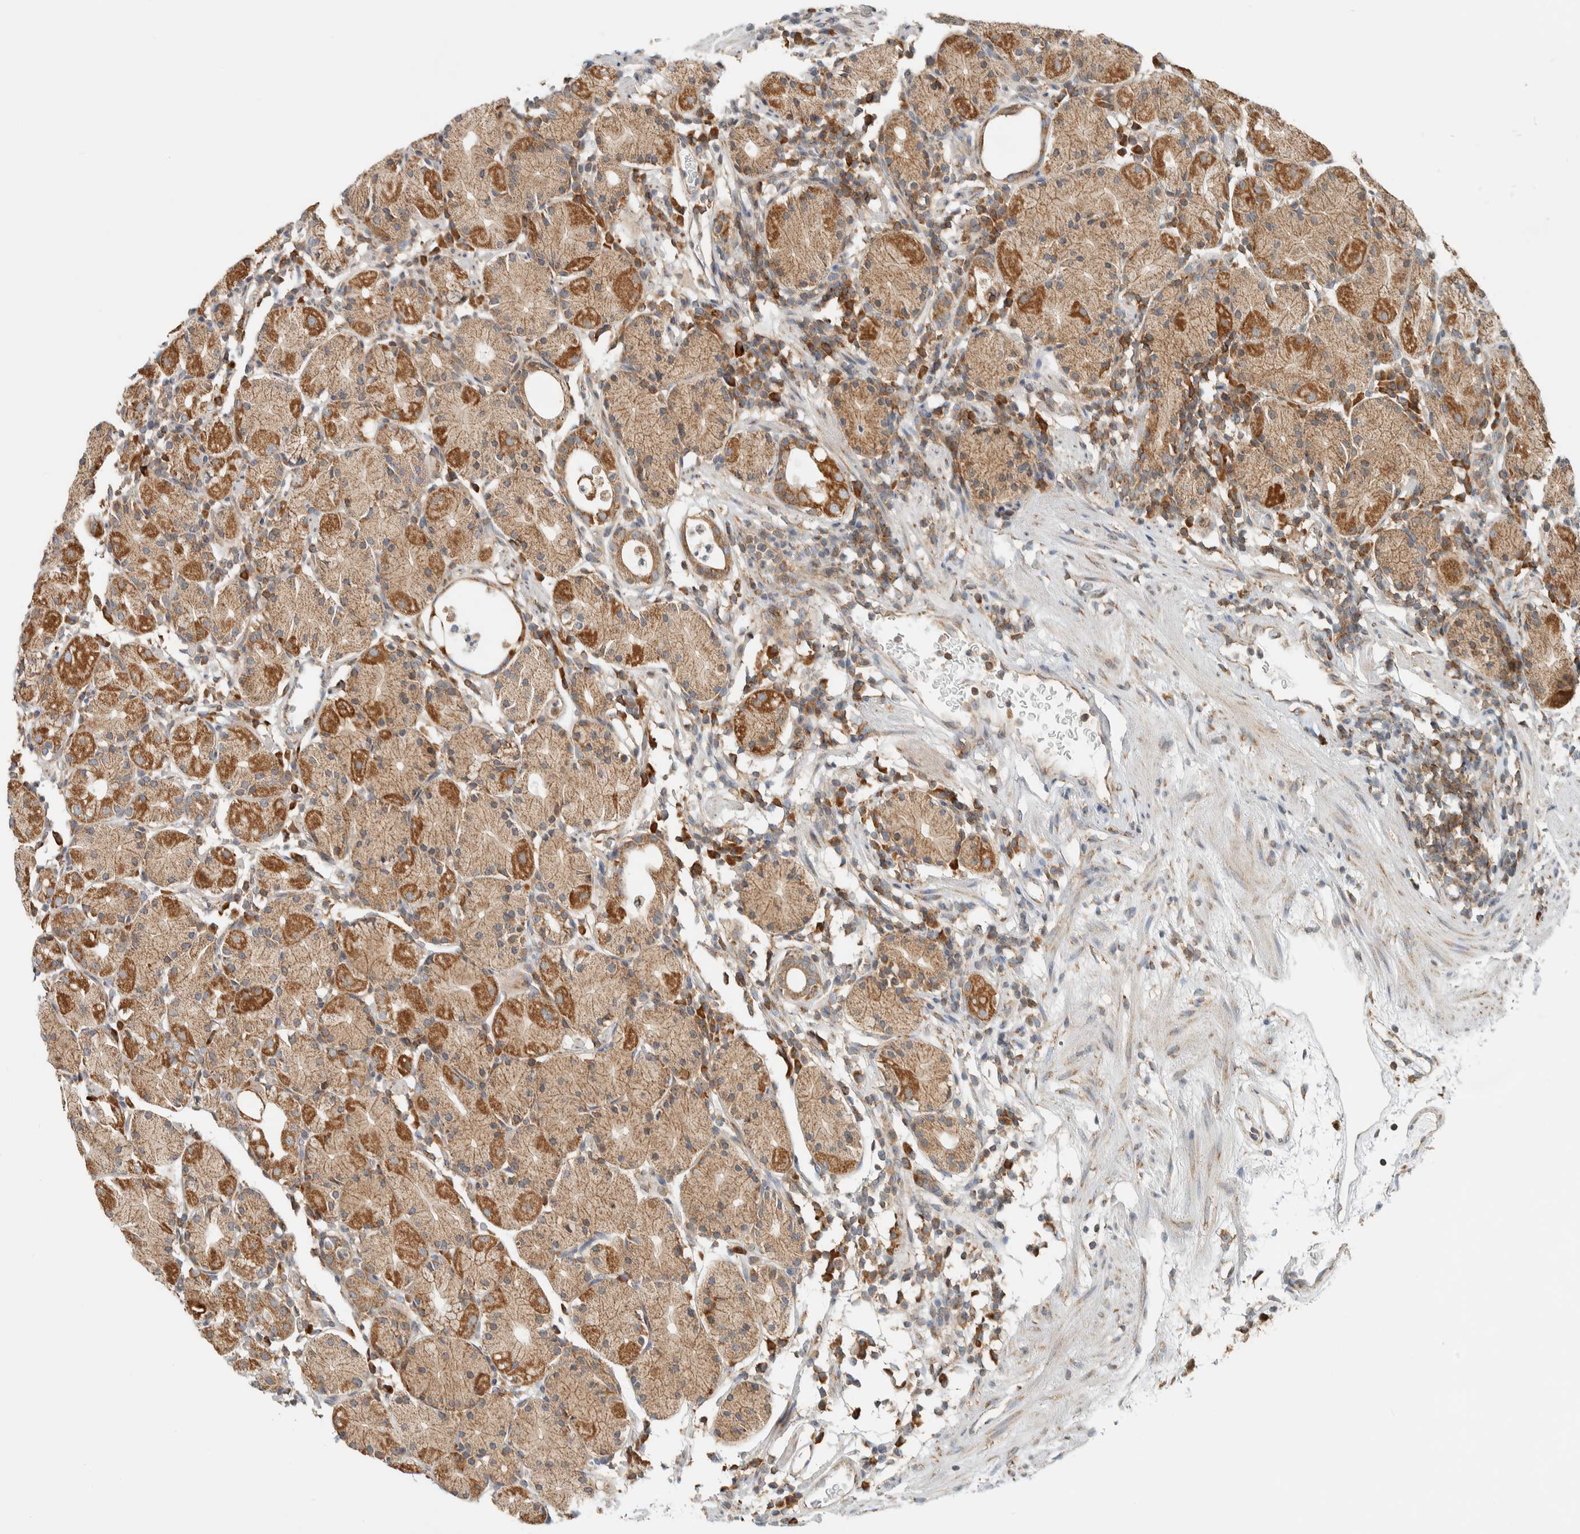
{"staining": {"intensity": "moderate", "quantity": ">75%", "location": "cytoplasmic/membranous"}, "tissue": "stomach", "cell_type": "Glandular cells", "image_type": "normal", "snomed": [{"axis": "morphology", "description": "Normal tissue, NOS"}, {"axis": "topography", "description": "Stomach"}, {"axis": "topography", "description": "Stomach, lower"}], "caption": "Benign stomach demonstrates moderate cytoplasmic/membranous expression in about >75% of glandular cells.", "gene": "CCDC57", "patient": {"sex": "female", "age": 75}}